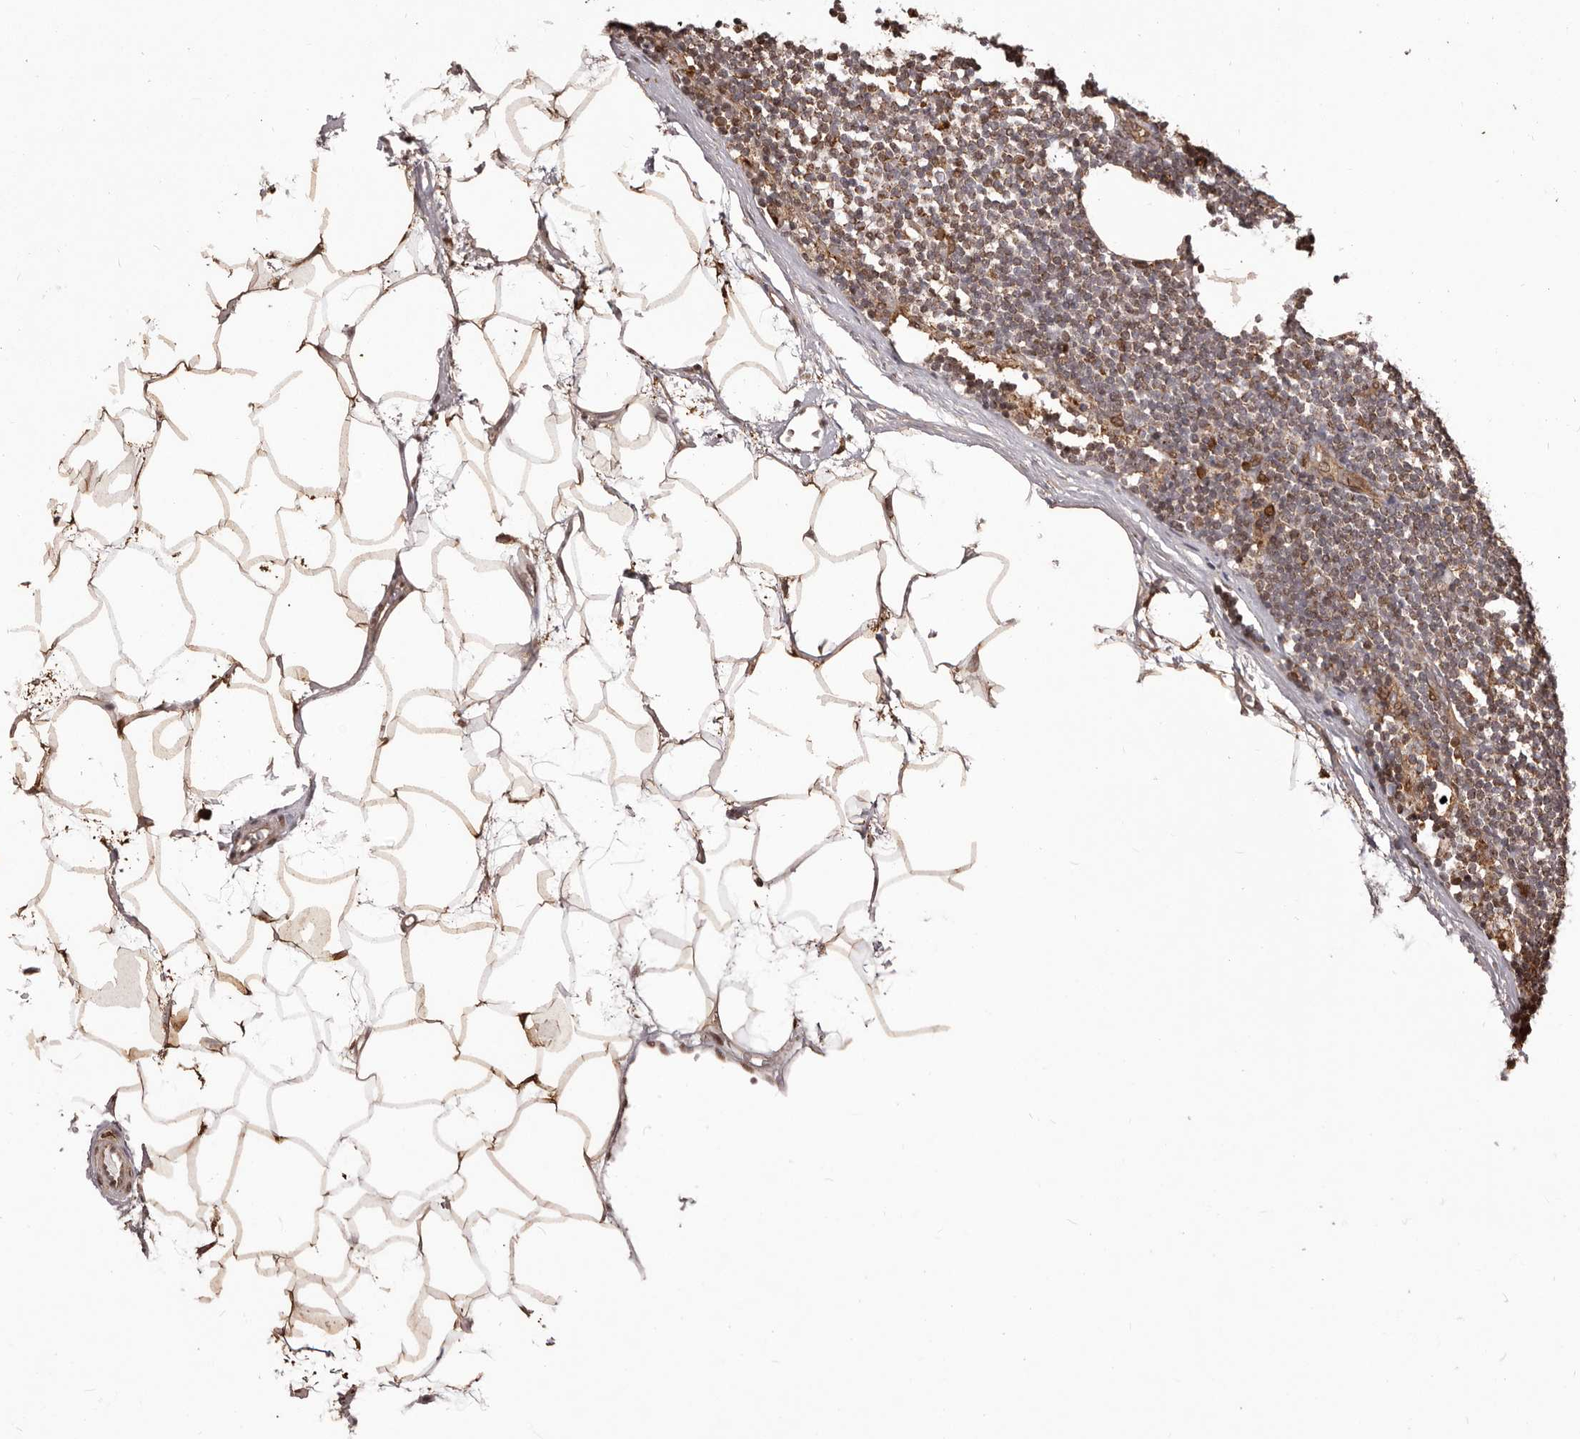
{"staining": {"intensity": "moderate", "quantity": "25%-75%", "location": "cytoplasmic/membranous"}, "tissue": "lymphoma", "cell_type": "Tumor cells", "image_type": "cancer", "snomed": [{"axis": "morphology", "description": "Malignant lymphoma, non-Hodgkin's type, Low grade"}, {"axis": "topography", "description": "Lymph node"}], "caption": "Protein staining of malignant lymphoma, non-Hodgkin's type (low-grade) tissue exhibits moderate cytoplasmic/membranous staining in approximately 25%-75% of tumor cells.", "gene": "GFOD1", "patient": {"sex": "female", "age": 53}}